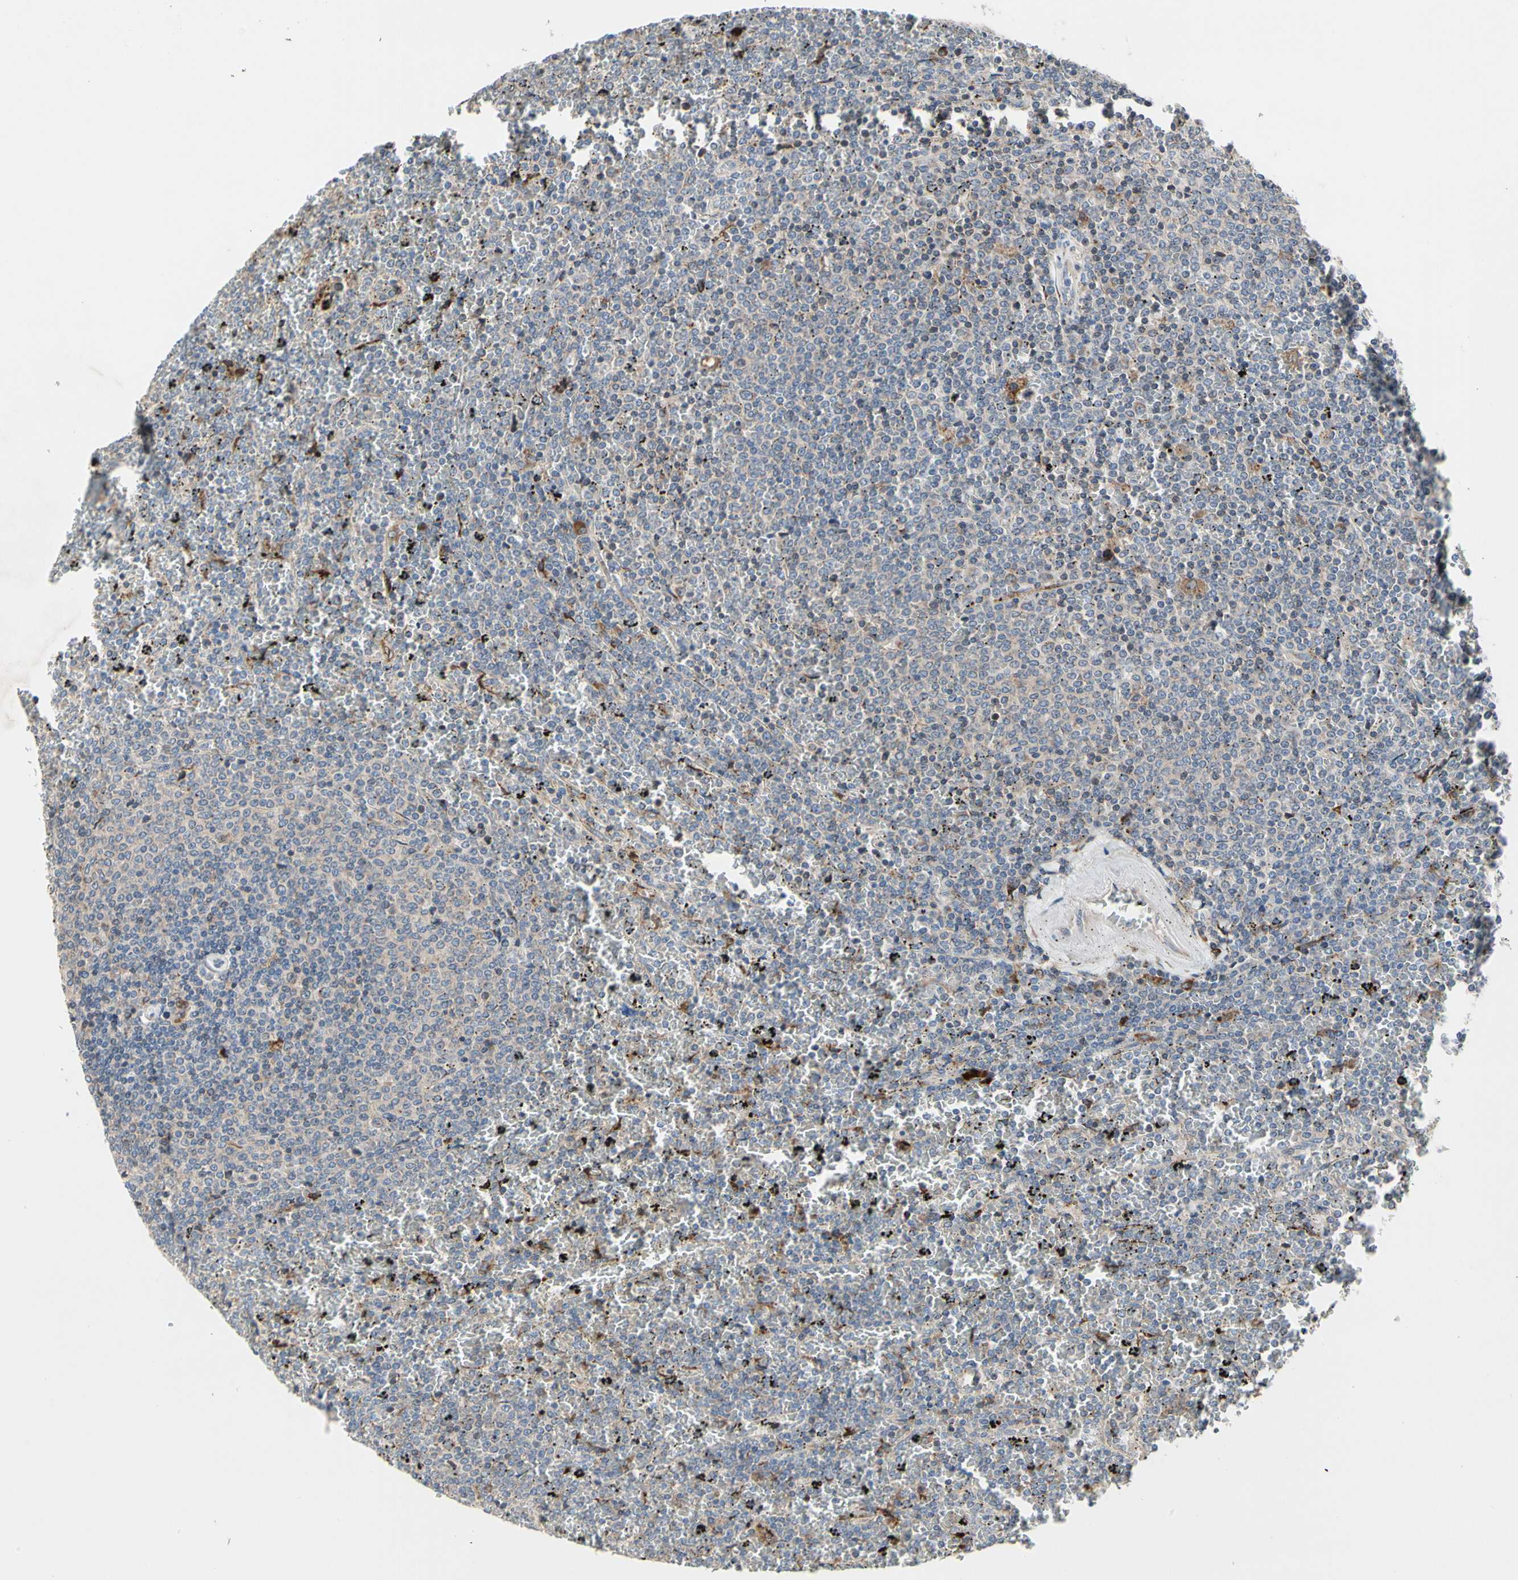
{"staining": {"intensity": "weak", "quantity": "25%-75%", "location": "cytoplasmic/membranous"}, "tissue": "lymphoma", "cell_type": "Tumor cells", "image_type": "cancer", "snomed": [{"axis": "morphology", "description": "Malignant lymphoma, non-Hodgkin's type, Low grade"}, {"axis": "topography", "description": "Spleen"}], "caption": "Lymphoma stained with DAB (3,3'-diaminobenzidine) IHC demonstrates low levels of weak cytoplasmic/membranous positivity in about 25%-75% of tumor cells.", "gene": "MMEL1", "patient": {"sex": "female", "age": 77}}